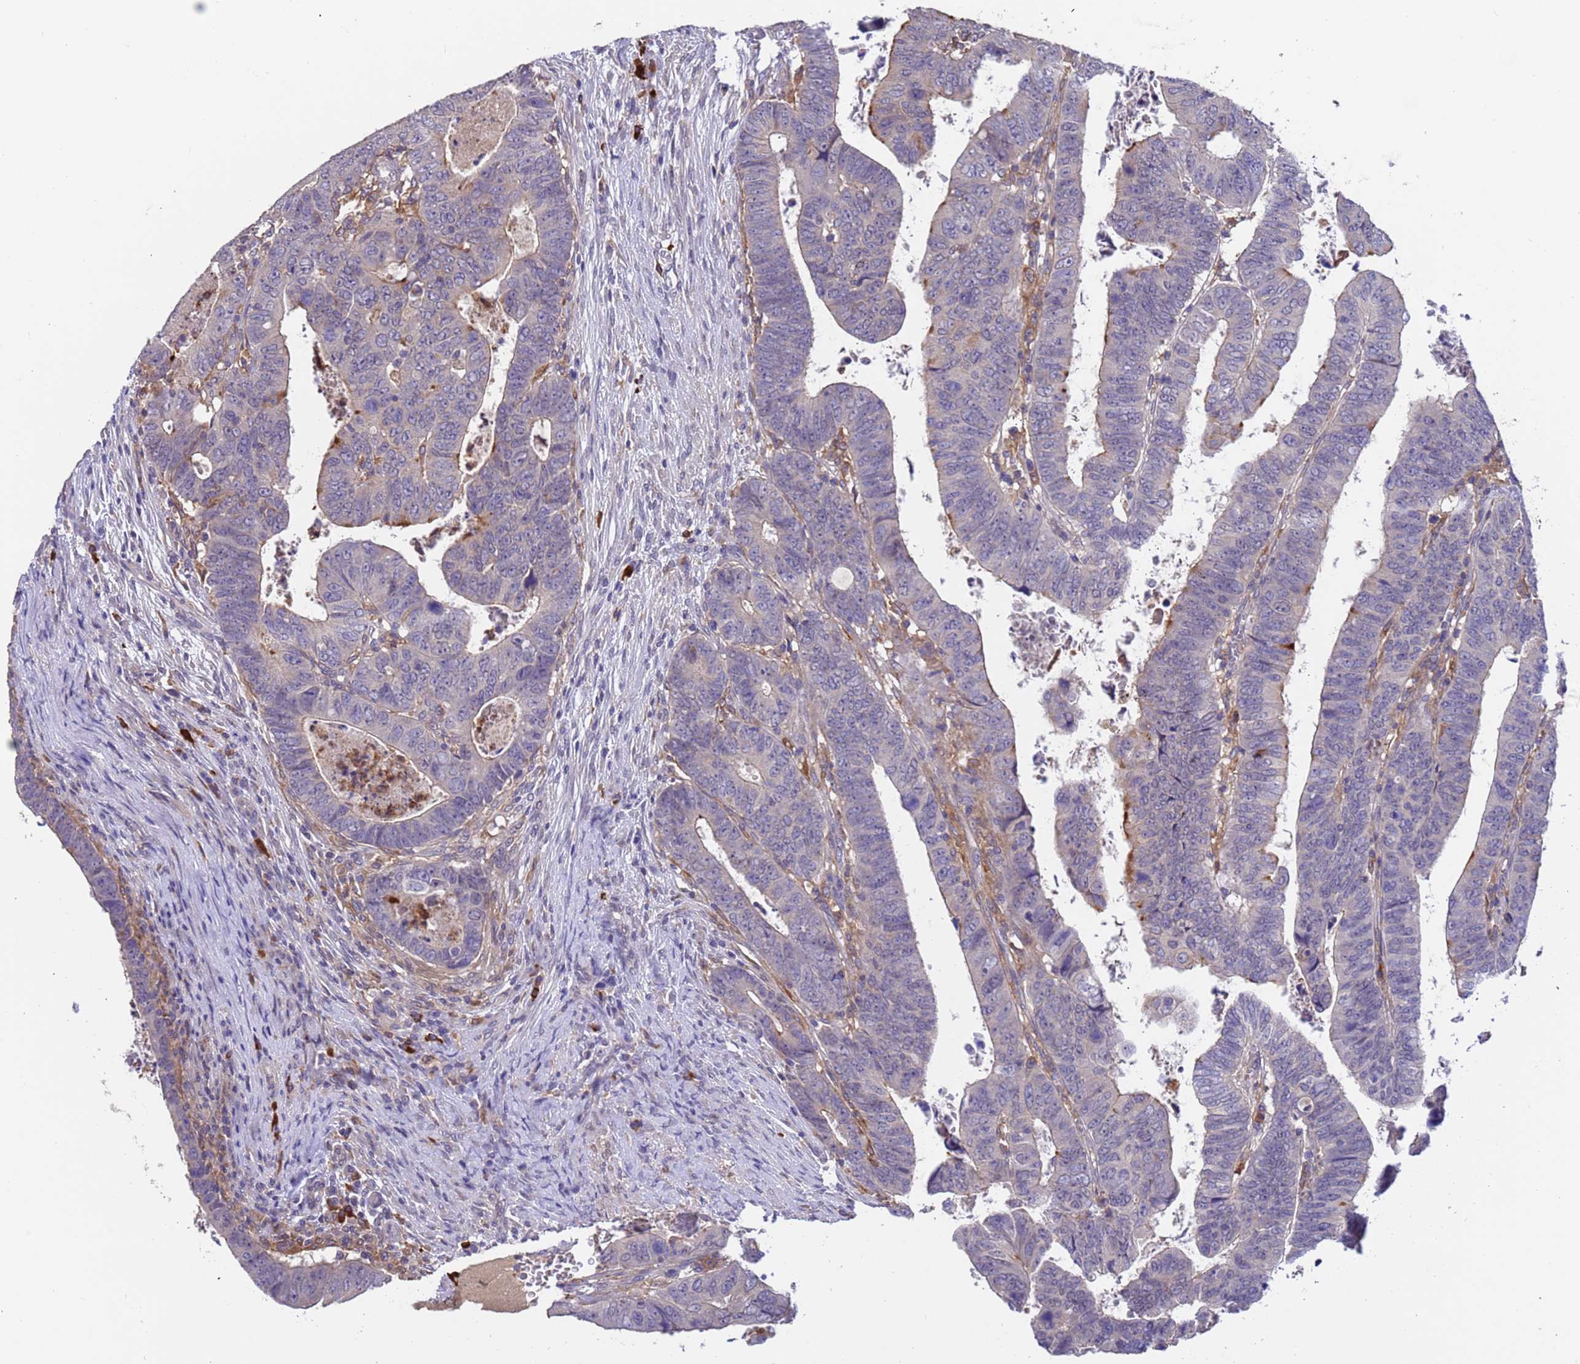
{"staining": {"intensity": "negative", "quantity": "none", "location": "none"}, "tissue": "colorectal cancer", "cell_type": "Tumor cells", "image_type": "cancer", "snomed": [{"axis": "morphology", "description": "Normal tissue, NOS"}, {"axis": "morphology", "description": "Adenocarcinoma, NOS"}, {"axis": "topography", "description": "Rectum"}], "caption": "A photomicrograph of human colorectal cancer is negative for staining in tumor cells.", "gene": "AMPD3", "patient": {"sex": "female", "age": 65}}